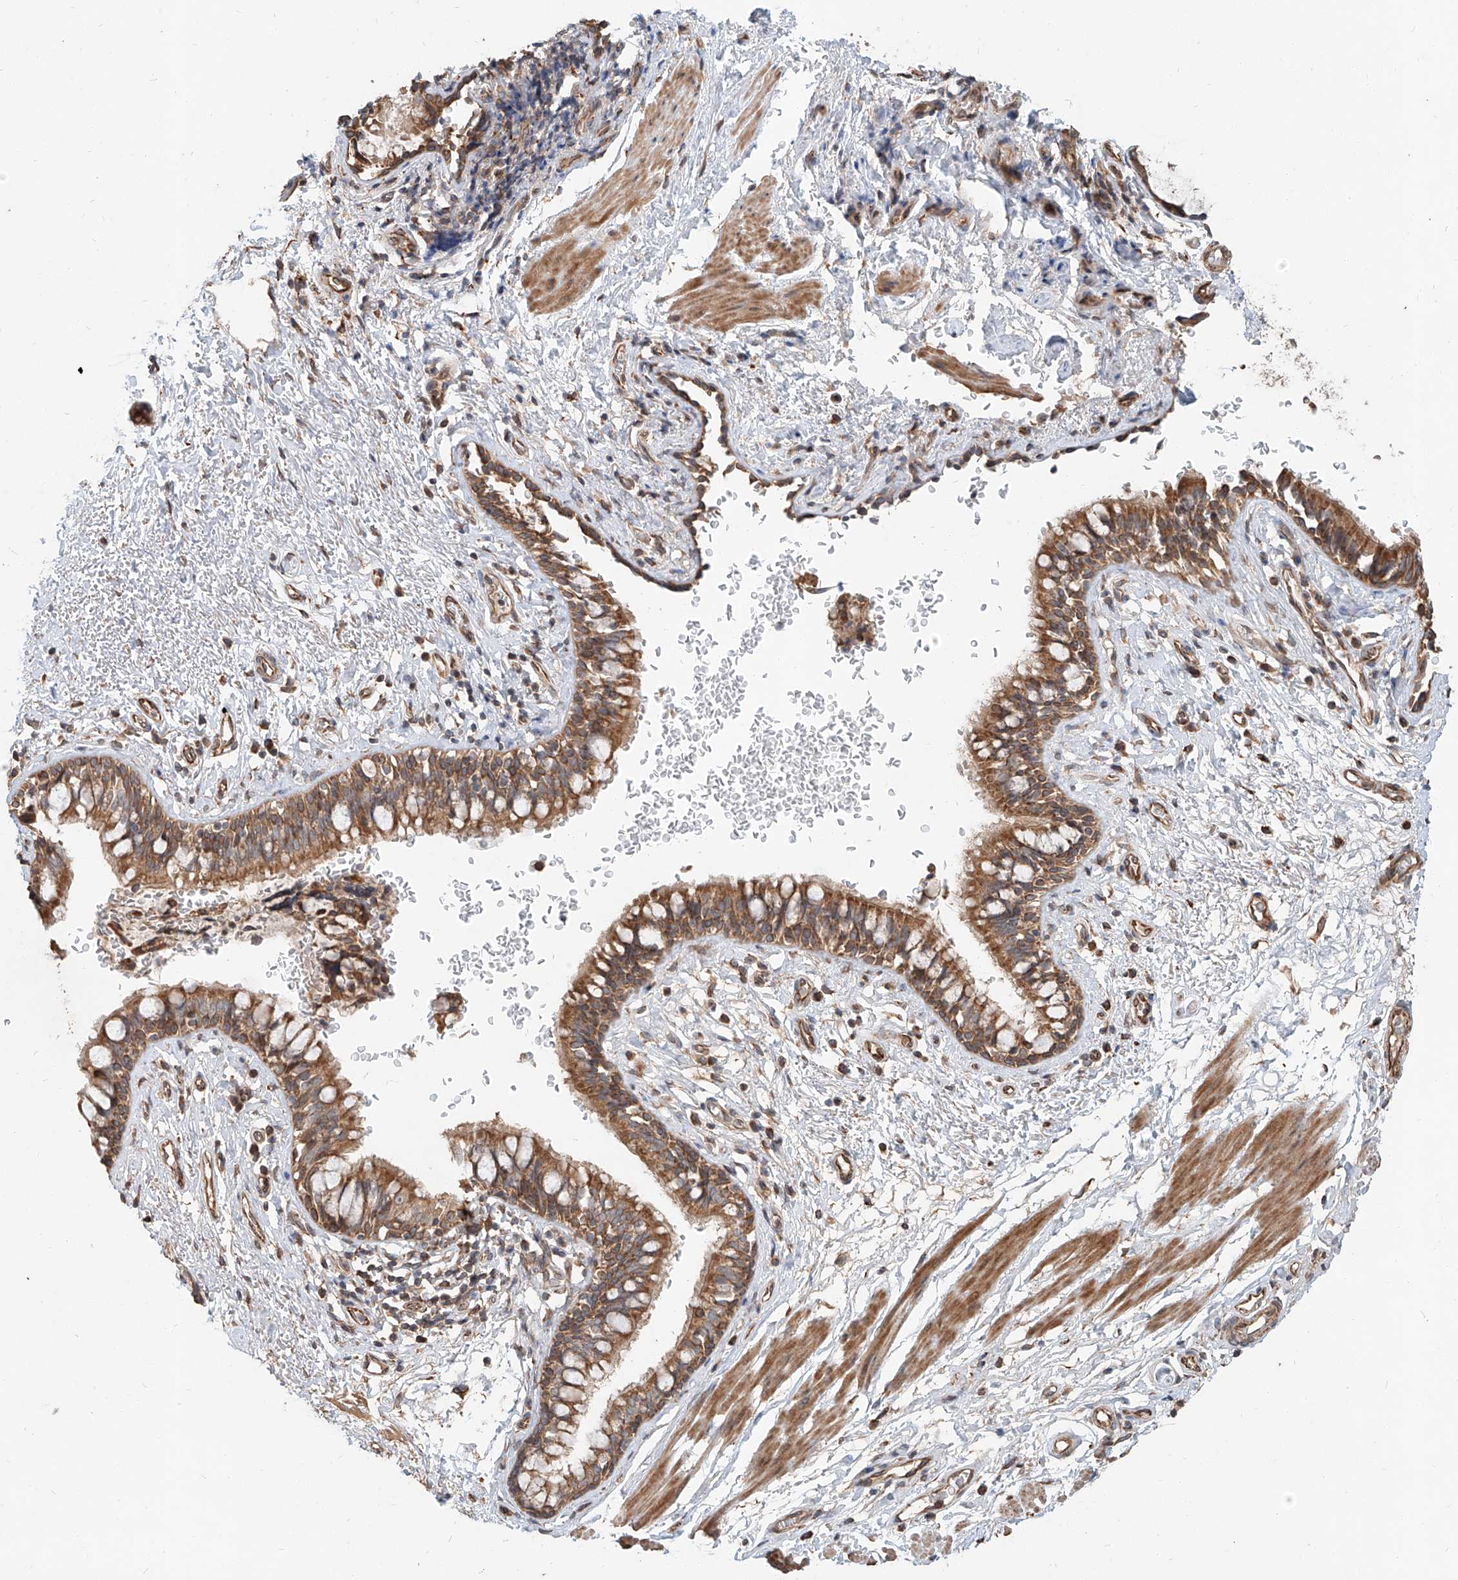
{"staining": {"intensity": "moderate", "quantity": ">75%", "location": "cytoplasmic/membranous"}, "tissue": "bronchus", "cell_type": "Respiratory epithelial cells", "image_type": "normal", "snomed": [{"axis": "morphology", "description": "Normal tissue, NOS"}, {"axis": "topography", "description": "Cartilage tissue"}, {"axis": "topography", "description": "Bronchus"}], "caption": "Moderate cytoplasmic/membranous staining is seen in approximately >75% of respiratory epithelial cells in unremarkable bronchus.", "gene": "STX19", "patient": {"sex": "female", "age": 36}}